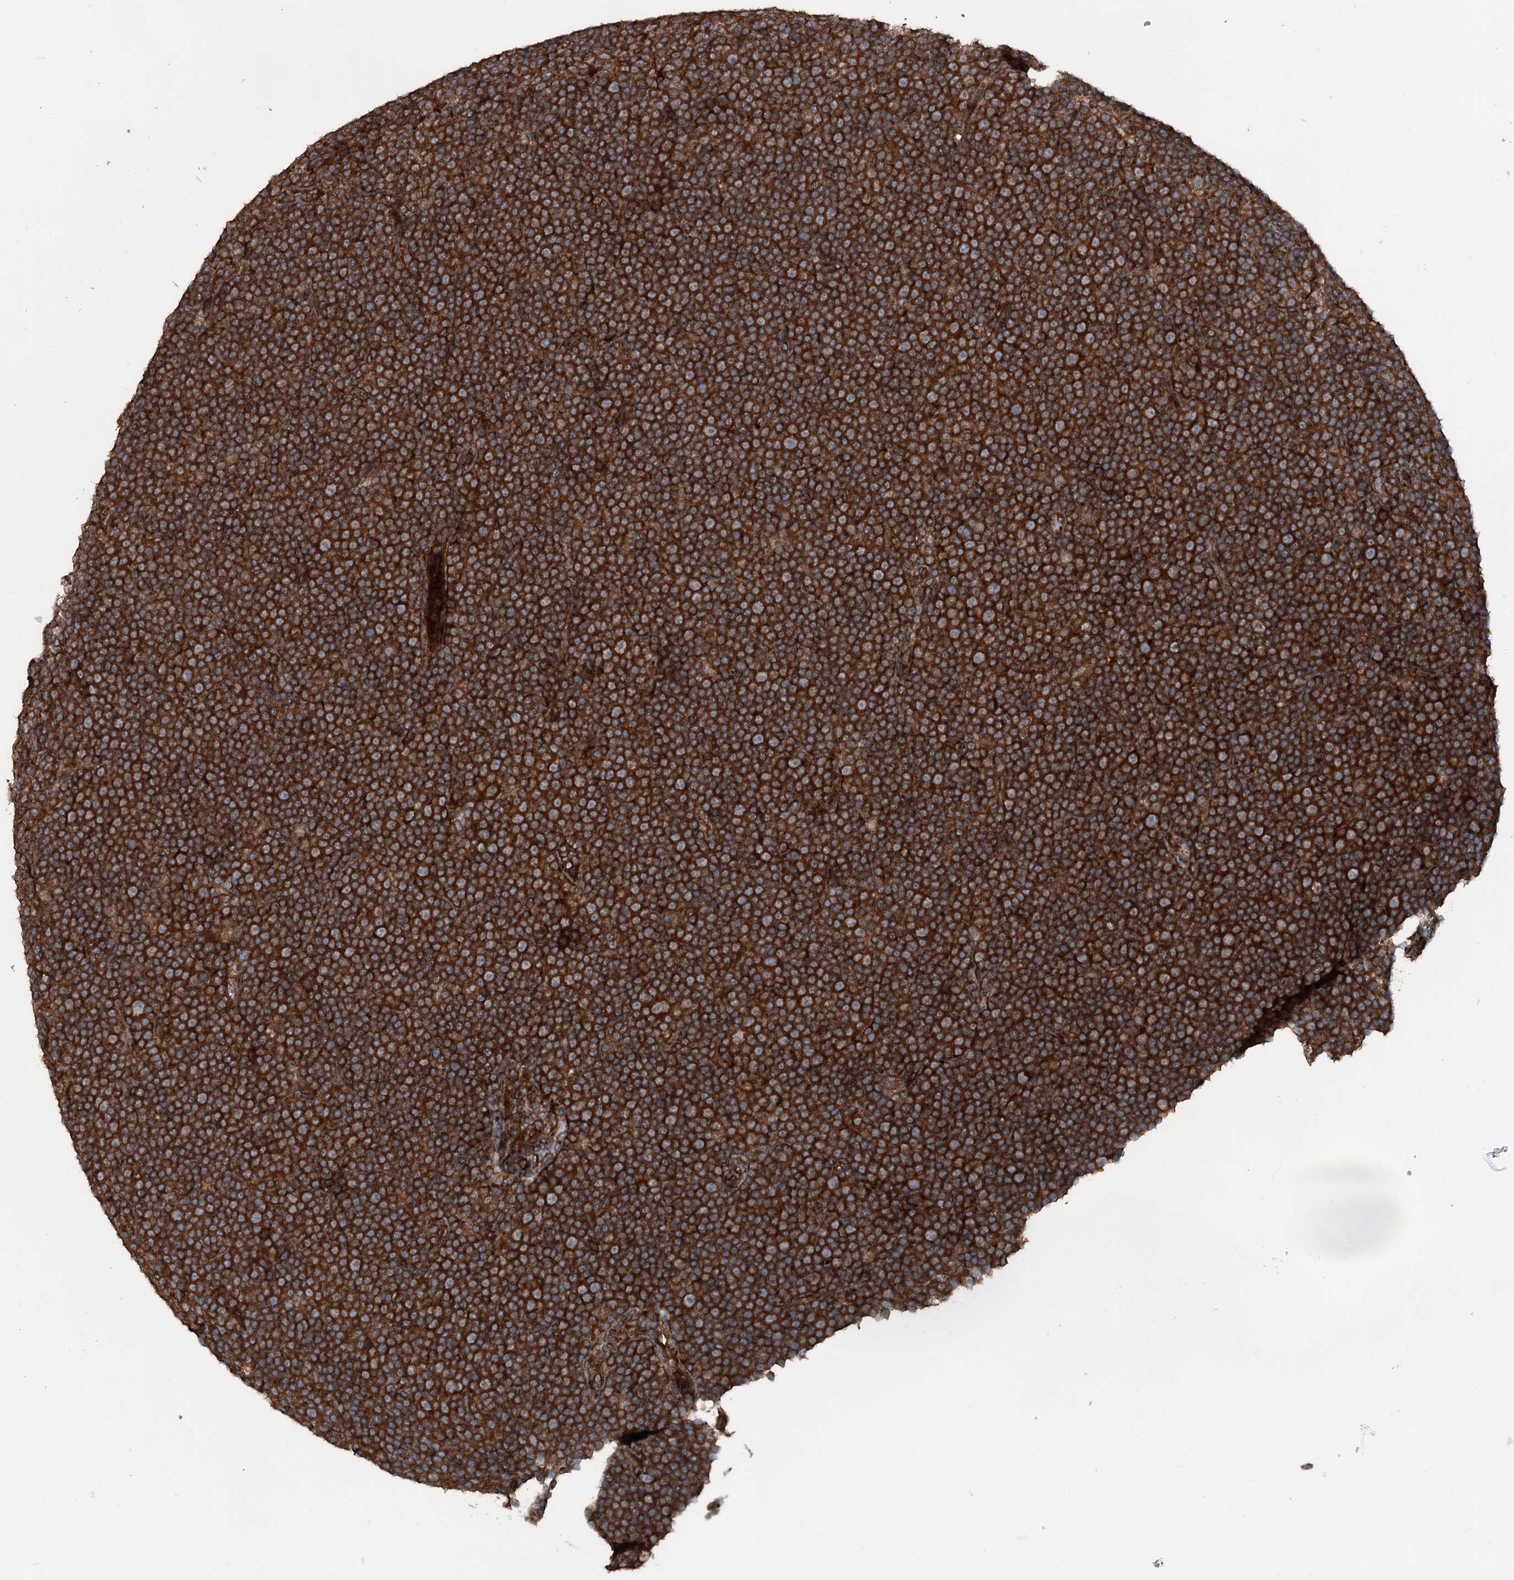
{"staining": {"intensity": "strong", "quantity": ">75%", "location": "cytoplasmic/membranous"}, "tissue": "lymphoma", "cell_type": "Tumor cells", "image_type": "cancer", "snomed": [{"axis": "morphology", "description": "Malignant lymphoma, non-Hodgkin's type, Low grade"}, {"axis": "topography", "description": "Lymph node"}], "caption": "Lymphoma stained with immunohistochemistry exhibits strong cytoplasmic/membranous positivity in approximately >75% of tumor cells.", "gene": "RNF214", "patient": {"sex": "female", "age": 67}}